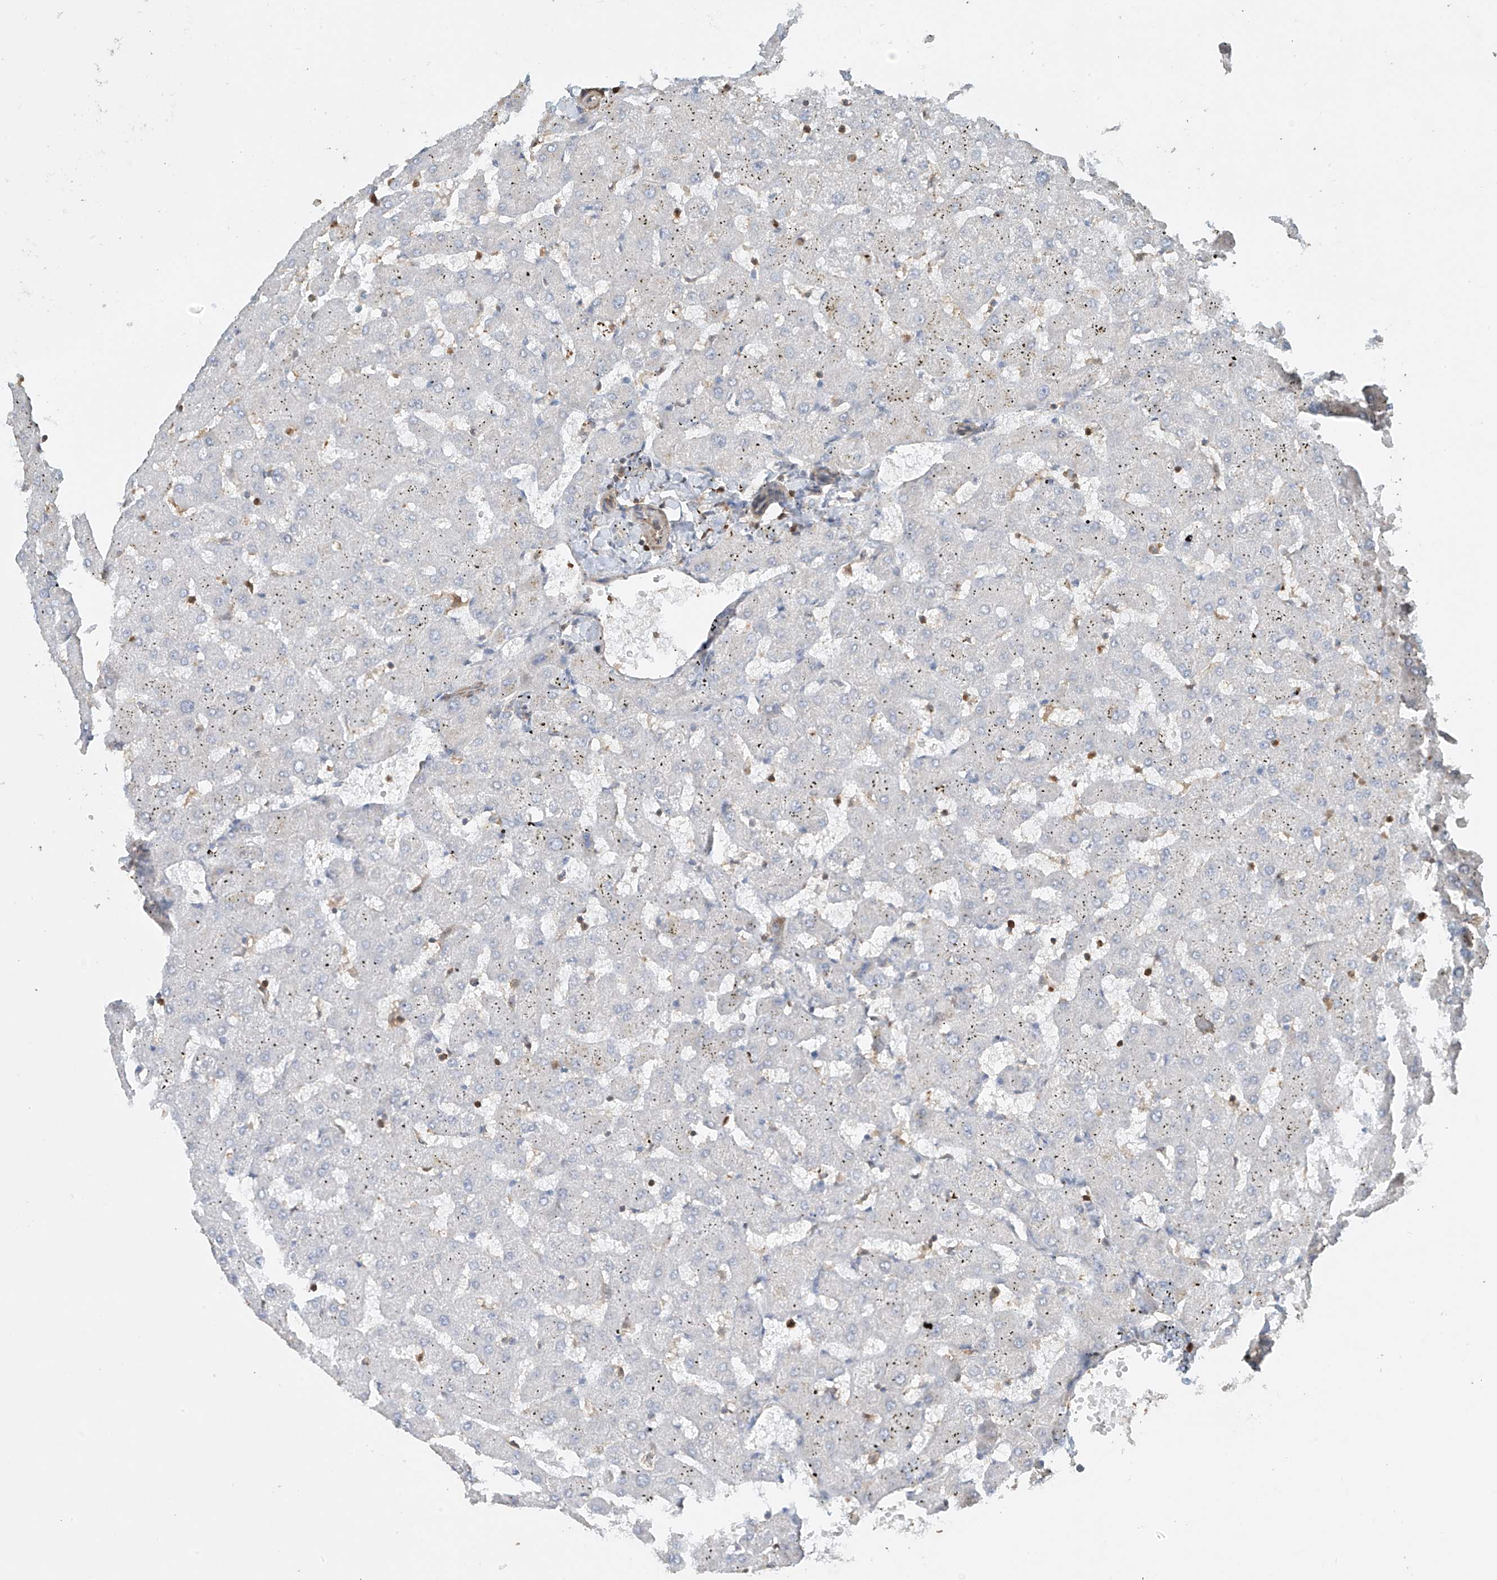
{"staining": {"intensity": "negative", "quantity": "none", "location": "none"}, "tissue": "liver", "cell_type": "Cholangiocytes", "image_type": "normal", "snomed": [{"axis": "morphology", "description": "Normal tissue, NOS"}, {"axis": "topography", "description": "Liver"}], "caption": "Immunohistochemistry photomicrograph of normal liver: human liver stained with DAB (3,3'-diaminobenzidine) reveals no significant protein expression in cholangiocytes. The staining was performed using DAB (3,3'-diaminobenzidine) to visualize the protein expression in brown, while the nuclei were stained in blue with hematoxylin (Magnification: 20x).", "gene": "SH3BGRL3", "patient": {"sex": "female", "age": 63}}